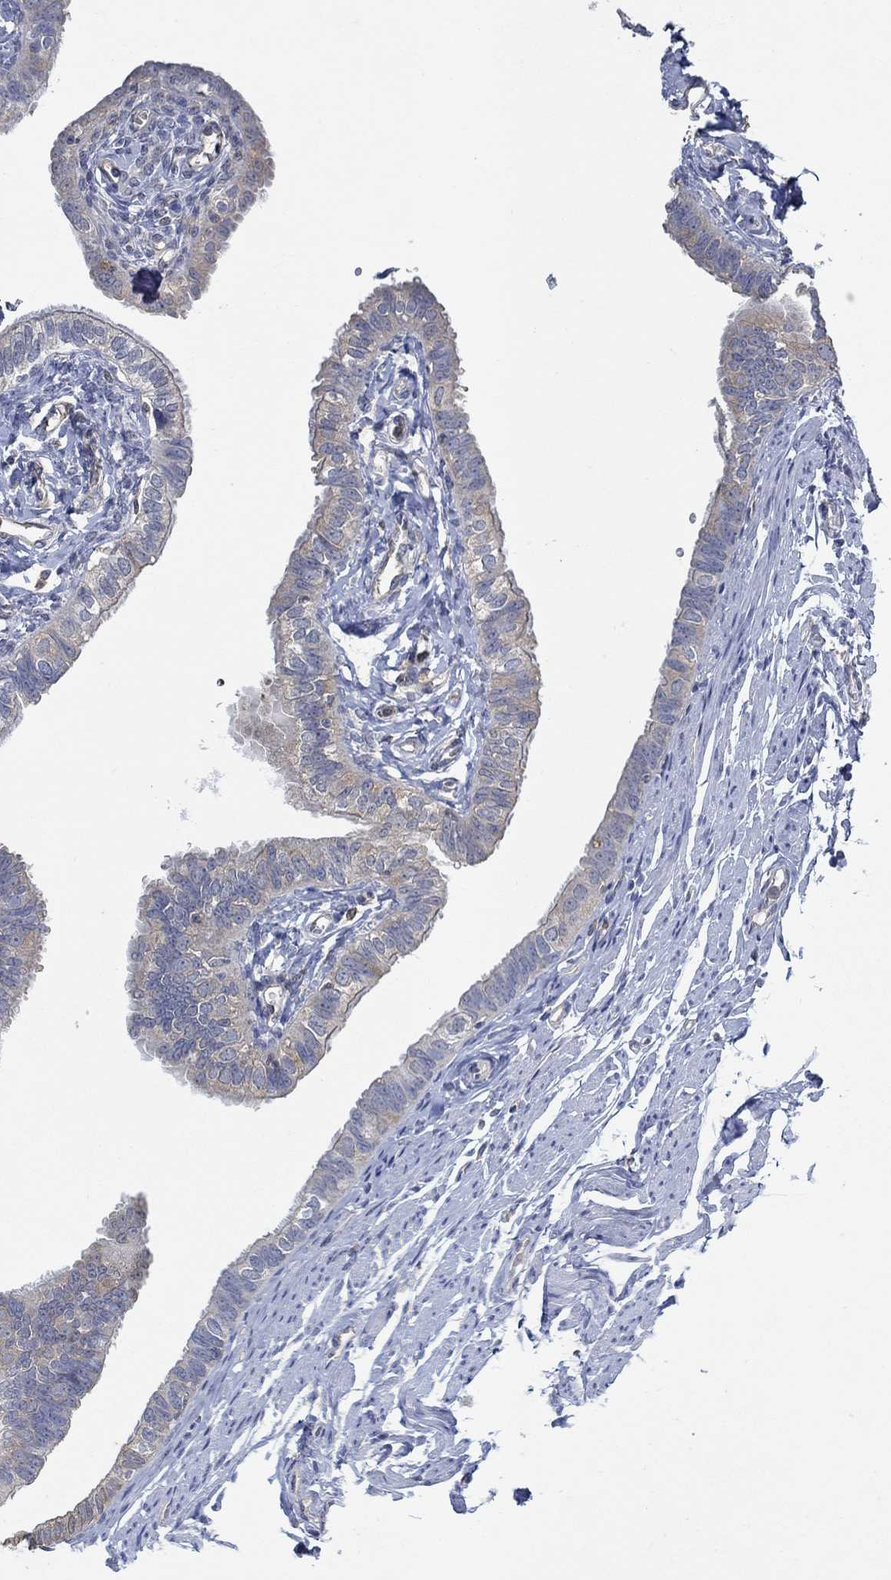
{"staining": {"intensity": "moderate", "quantity": "25%-75%", "location": "cytoplasmic/membranous"}, "tissue": "fallopian tube", "cell_type": "Glandular cells", "image_type": "normal", "snomed": [{"axis": "morphology", "description": "Normal tissue, NOS"}, {"axis": "topography", "description": "Fallopian tube"}], "caption": "Immunohistochemical staining of benign fallopian tube demonstrates medium levels of moderate cytoplasmic/membranous positivity in approximately 25%-75% of glandular cells.", "gene": "MTHFR", "patient": {"sex": "female", "age": 54}}